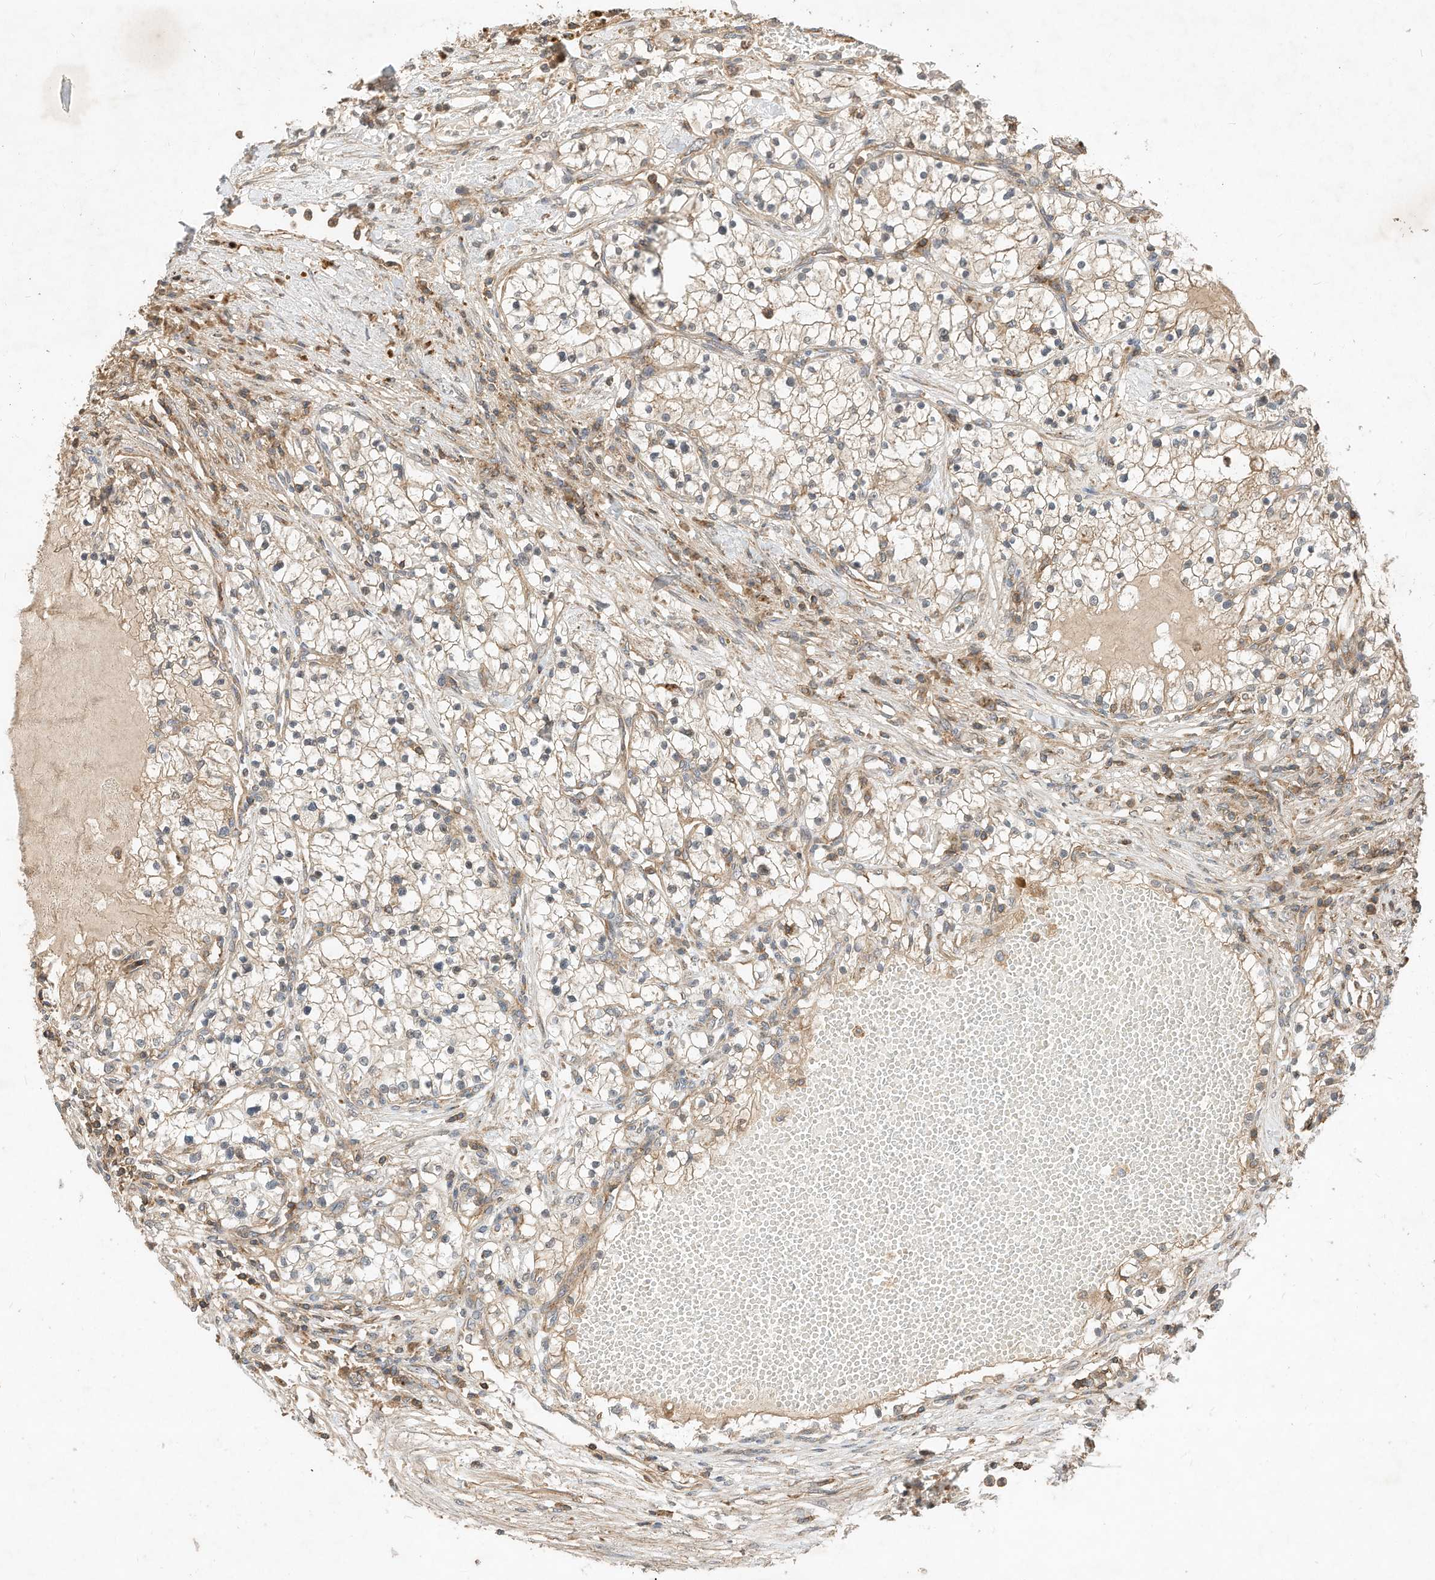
{"staining": {"intensity": "weak", "quantity": "25%-75%", "location": "cytoplasmic/membranous"}, "tissue": "renal cancer", "cell_type": "Tumor cells", "image_type": "cancer", "snomed": [{"axis": "morphology", "description": "Normal tissue, NOS"}, {"axis": "morphology", "description": "Adenocarcinoma, NOS"}, {"axis": "topography", "description": "Kidney"}], "caption": "Immunohistochemistry (IHC) (DAB (3,3'-diaminobenzidine)) staining of human adenocarcinoma (renal) shows weak cytoplasmic/membranous protein positivity in about 25%-75% of tumor cells.", "gene": "CPAMD8", "patient": {"sex": "male", "age": 68}}